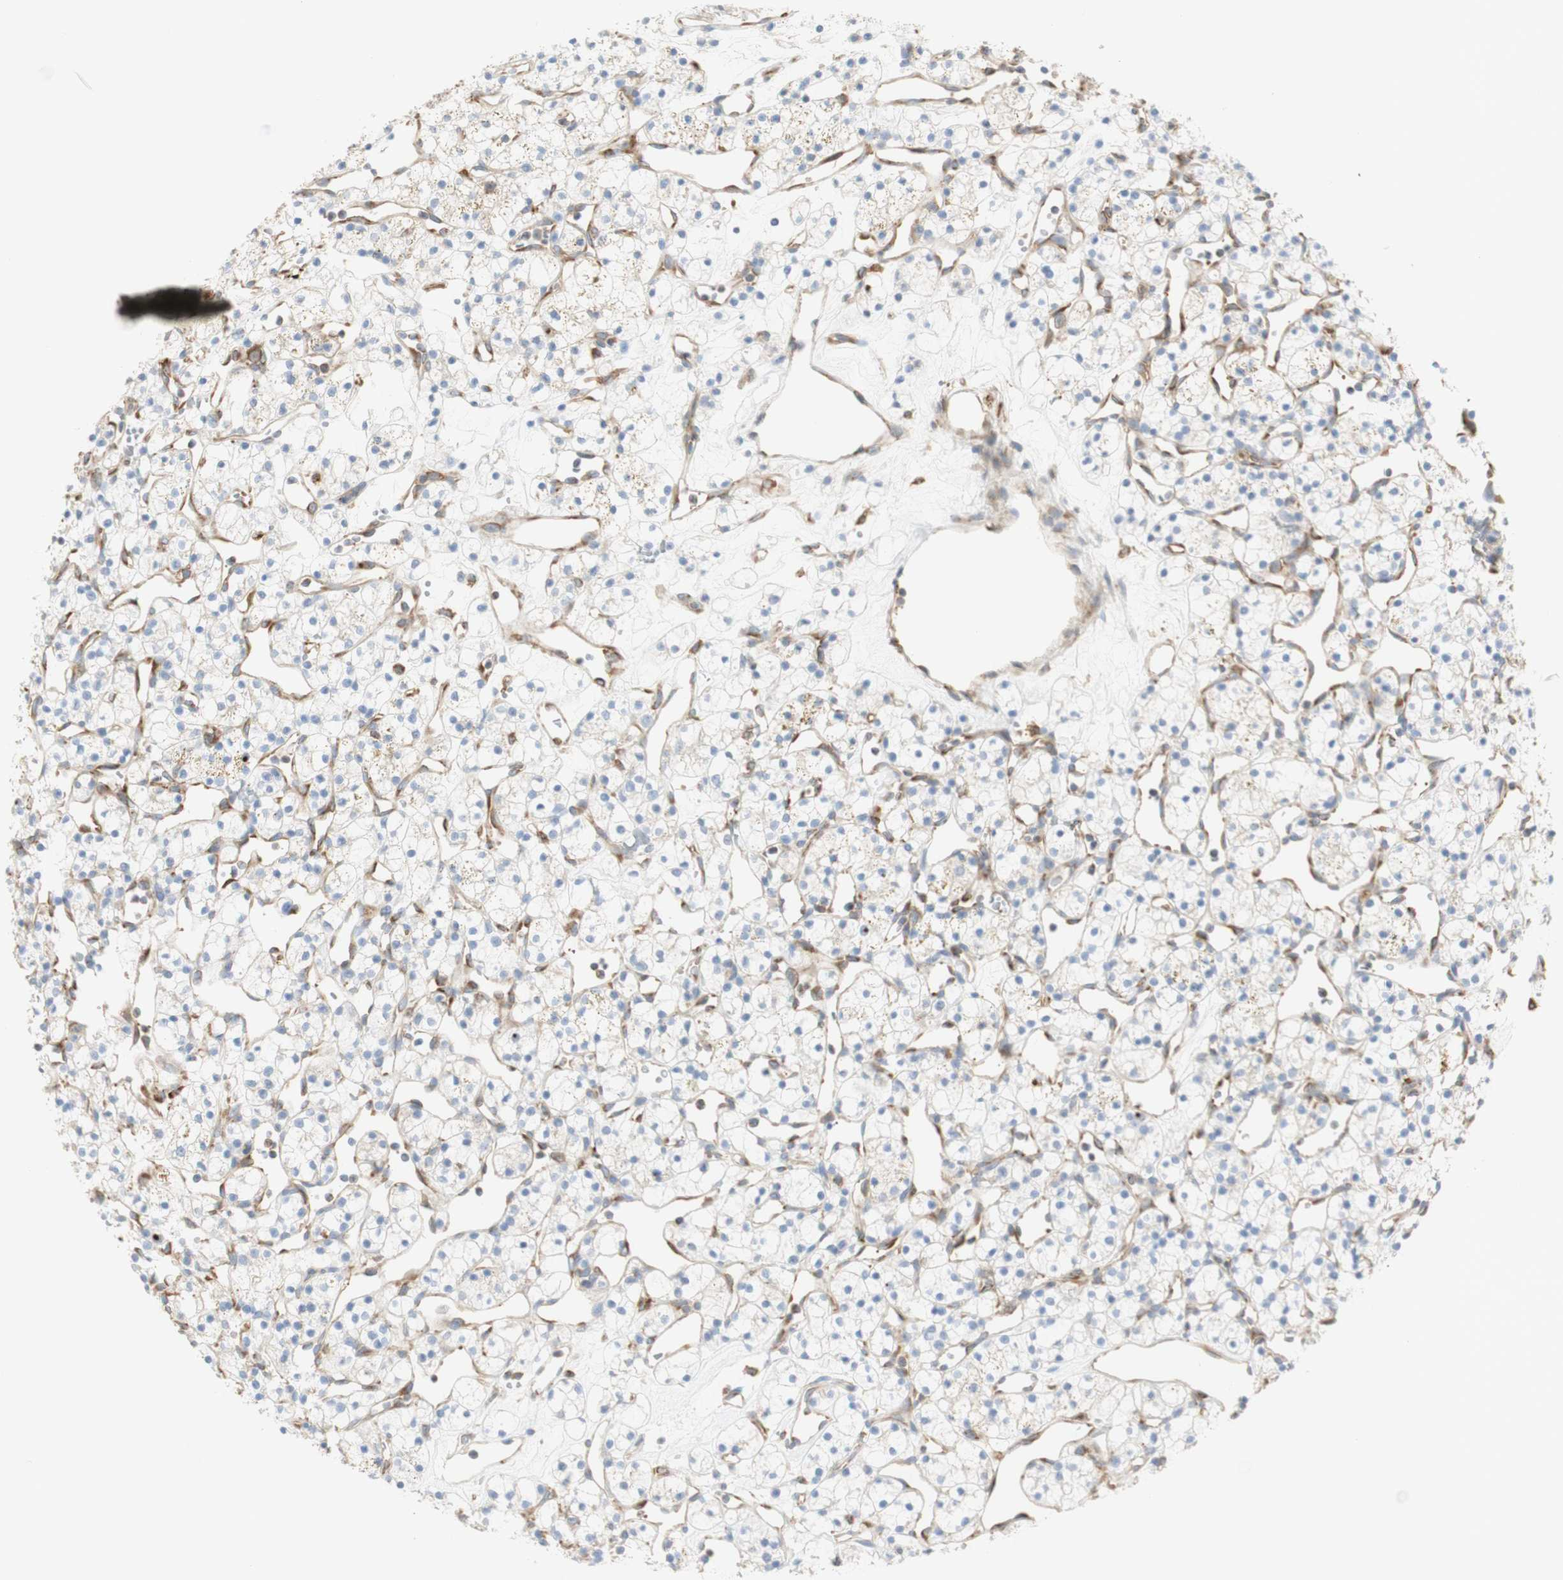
{"staining": {"intensity": "weak", "quantity": "25%-75%", "location": "cytoplasmic/membranous"}, "tissue": "renal cancer", "cell_type": "Tumor cells", "image_type": "cancer", "snomed": [{"axis": "morphology", "description": "Adenocarcinoma, NOS"}, {"axis": "topography", "description": "Kidney"}], "caption": "Renal cancer was stained to show a protein in brown. There is low levels of weak cytoplasmic/membranous positivity in approximately 25%-75% of tumor cells.", "gene": "MANF", "patient": {"sex": "female", "age": 60}}